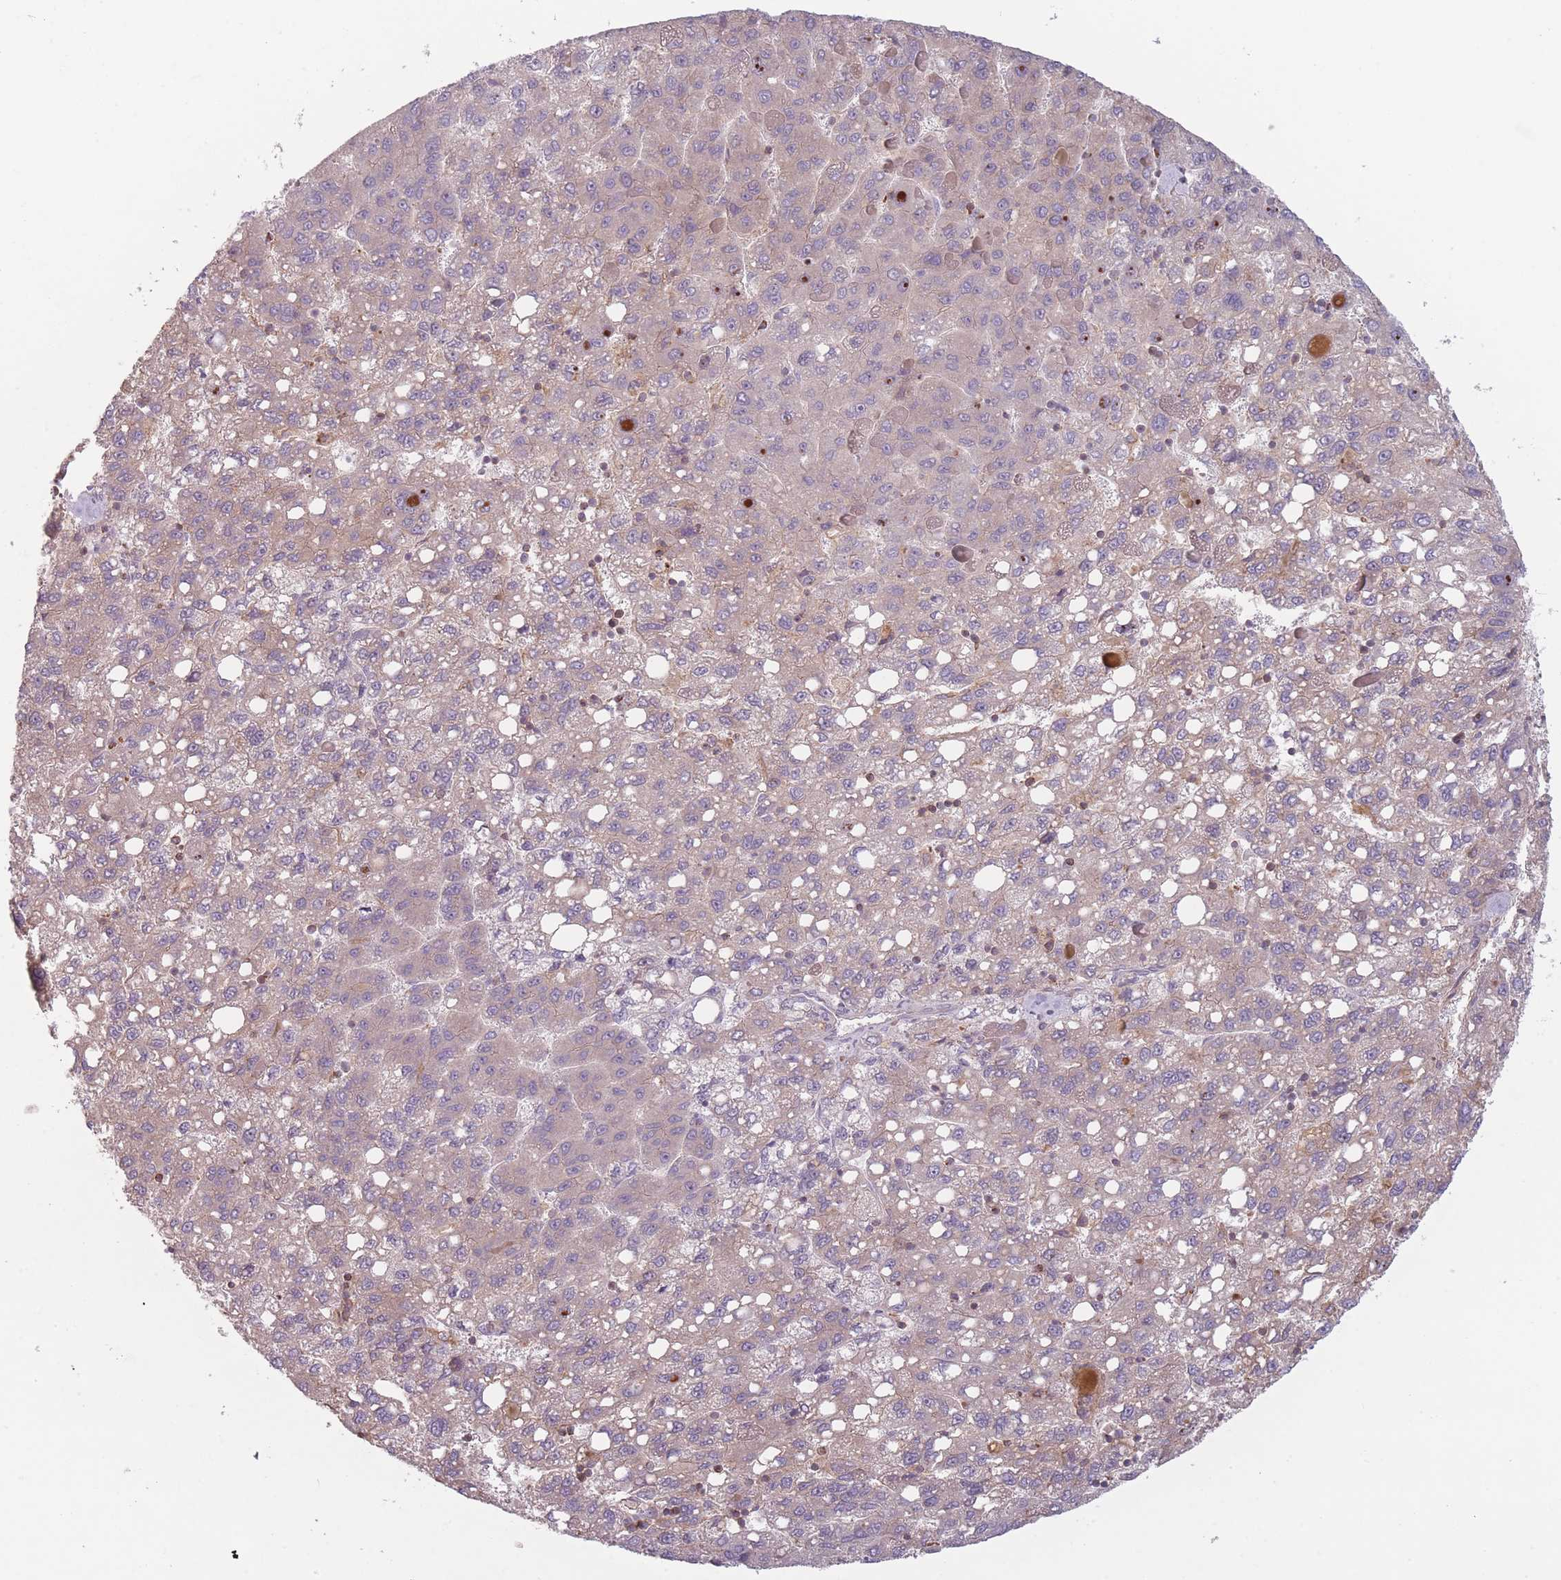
{"staining": {"intensity": "weak", "quantity": "25%-75%", "location": "cytoplasmic/membranous"}, "tissue": "liver cancer", "cell_type": "Tumor cells", "image_type": "cancer", "snomed": [{"axis": "morphology", "description": "Carcinoma, Hepatocellular, NOS"}, {"axis": "topography", "description": "Liver"}], "caption": "Approximately 25%-75% of tumor cells in human liver cancer (hepatocellular carcinoma) display weak cytoplasmic/membranous protein positivity as visualized by brown immunohistochemical staining.", "gene": "NT5DC2", "patient": {"sex": "female", "age": 82}}